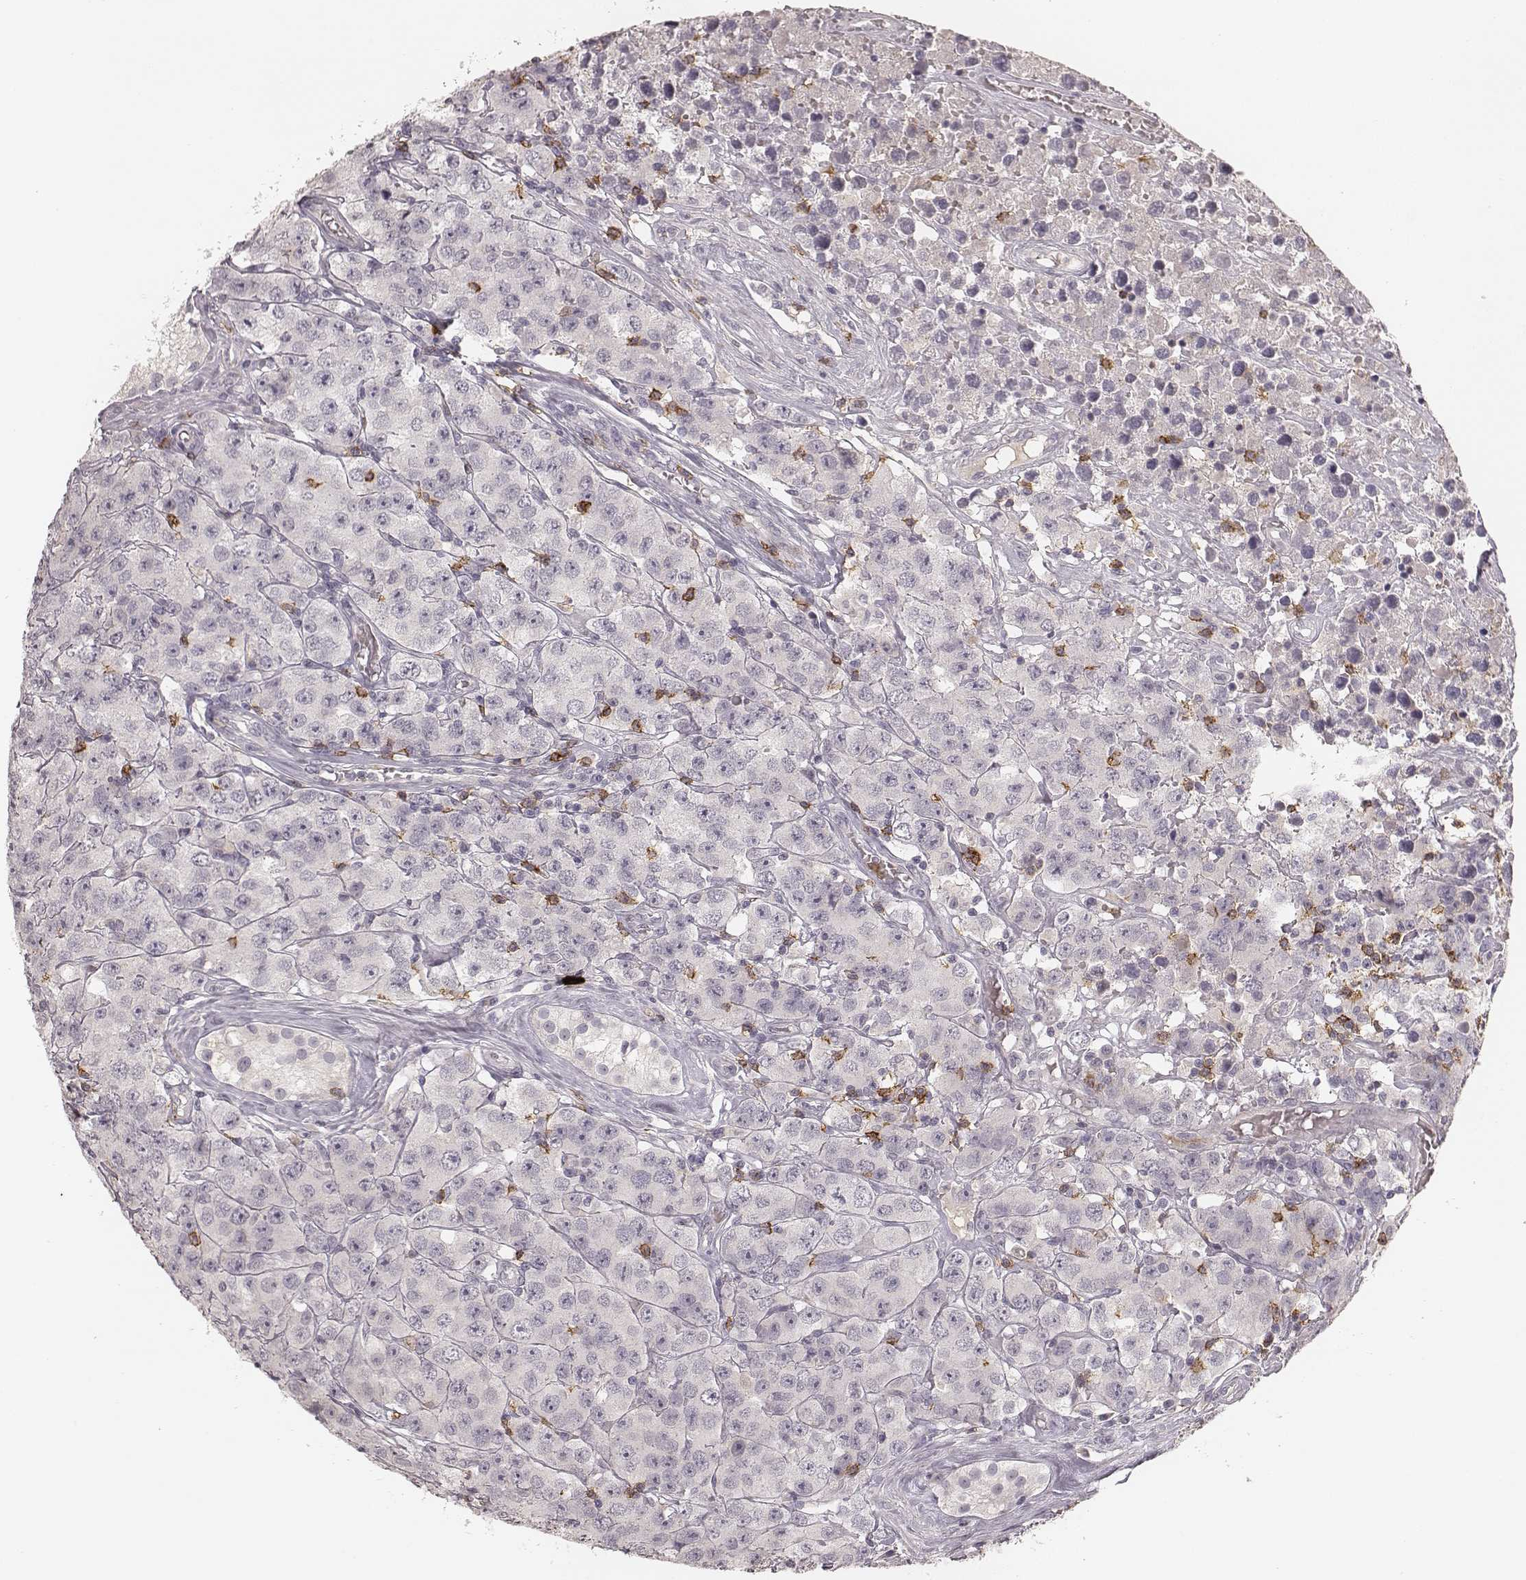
{"staining": {"intensity": "negative", "quantity": "none", "location": "none"}, "tissue": "testis cancer", "cell_type": "Tumor cells", "image_type": "cancer", "snomed": [{"axis": "morphology", "description": "Seminoma, NOS"}, {"axis": "topography", "description": "Testis"}], "caption": "Human testis cancer stained for a protein using immunohistochemistry shows no positivity in tumor cells.", "gene": "CD8A", "patient": {"sex": "male", "age": 52}}